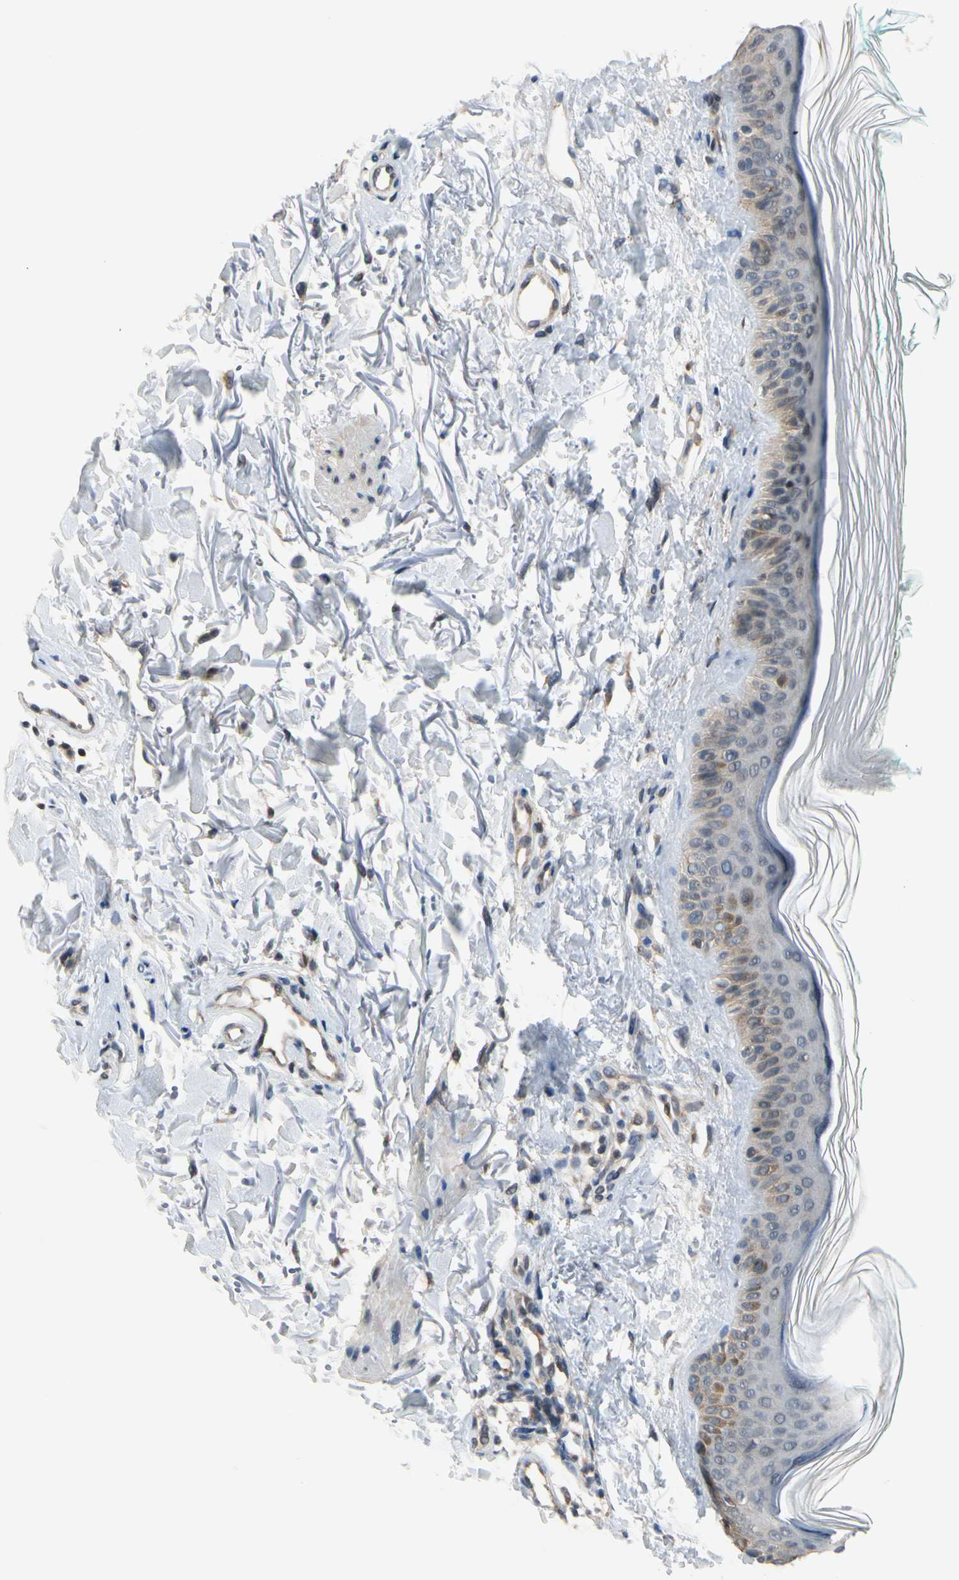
{"staining": {"intensity": "weak", "quantity": ">75%", "location": "cytoplasmic/membranous"}, "tissue": "skin", "cell_type": "Fibroblasts", "image_type": "normal", "snomed": [{"axis": "morphology", "description": "Normal tissue, NOS"}, {"axis": "topography", "description": "Skin"}], "caption": "There is low levels of weak cytoplasmic/membranous staining in fibroblasts of benign skin, as demonstrated by immunohistochemical staining (brown color).", "gene": "TAF12", "patient": {"sex": "male", "age": 71}}